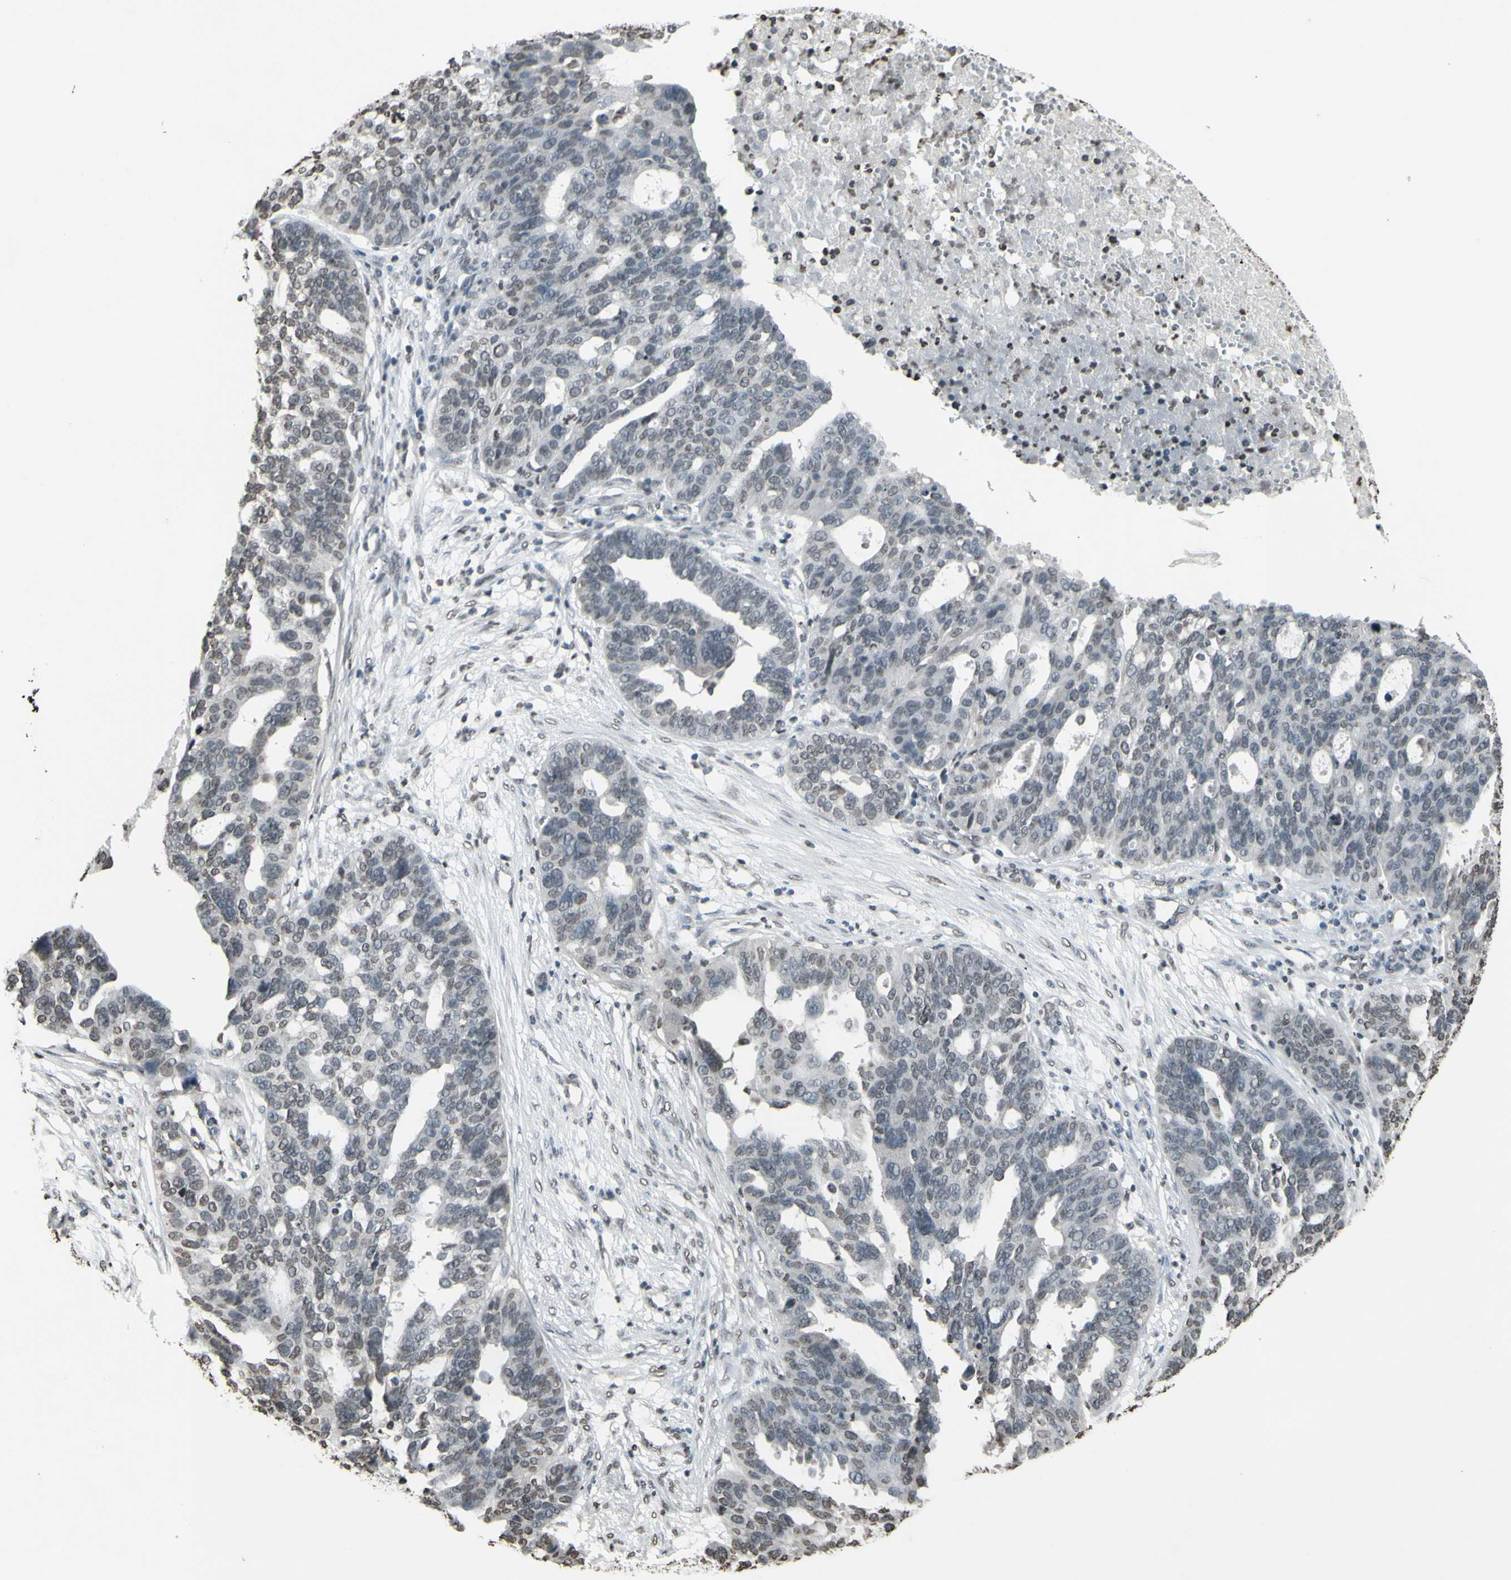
{"staining": {"intensity": "negative", "quantity": "none", "location": "none"}, "tissue": "ovarian cancer", "cell_type": "Tumor cells", "image_type": "cancer", "snomed": [{"axis": "morphology", "description": "Cystadenocarcinoma, serous, NOS"}, {"axis": "topography", "description": "Ovary"}], "caption": "This is a histopathology image of immunohistochemistry staining of ovarian cancer (serous cystadenocarcinoma), which shows no staining in tumor cells.", "gene": "CD79B", "patient": {"sex": "female", "age": 59}}